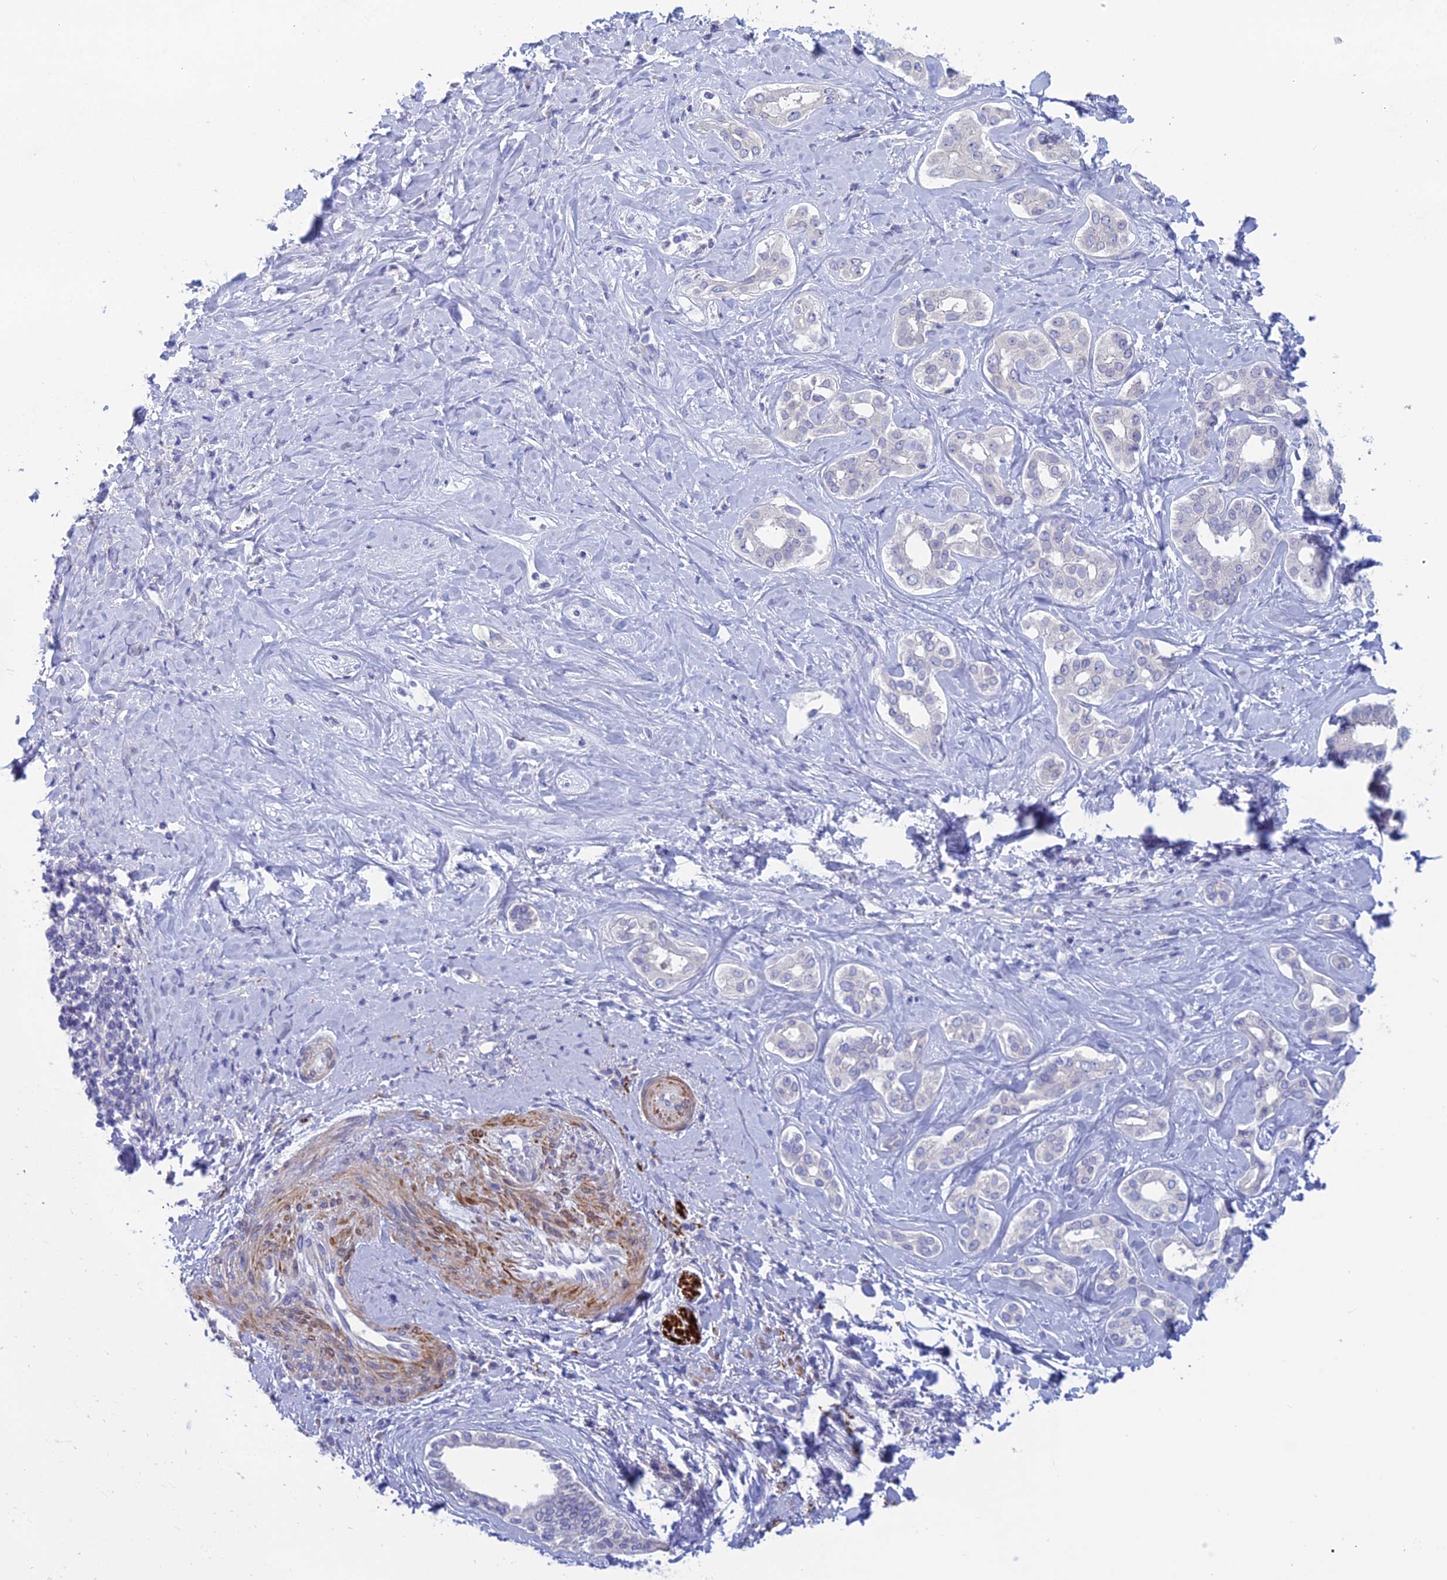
{"staining": {"intensity": "negative", "quantity": "none", "location": "none"}, "tissue": "liver cancer", "cell_type": "Tumor cells", "image_type": "cancer", "snomed": [{"axis": "morphology", "description": "Cholangiocarcinoma"}, {"axis": "topography", "description": "Liver"}], "caption": "High power microscopy image of an immunohistochemistry photomicrograph of liver cancer, revealing no significant positivity in tumor cells. (DAB (3,3'-diaminobenzidine) immunohistochemistry with hematoxylin counter stain).", "gene": "XPO7", "patient": {"sex": "female", "age": 77}}